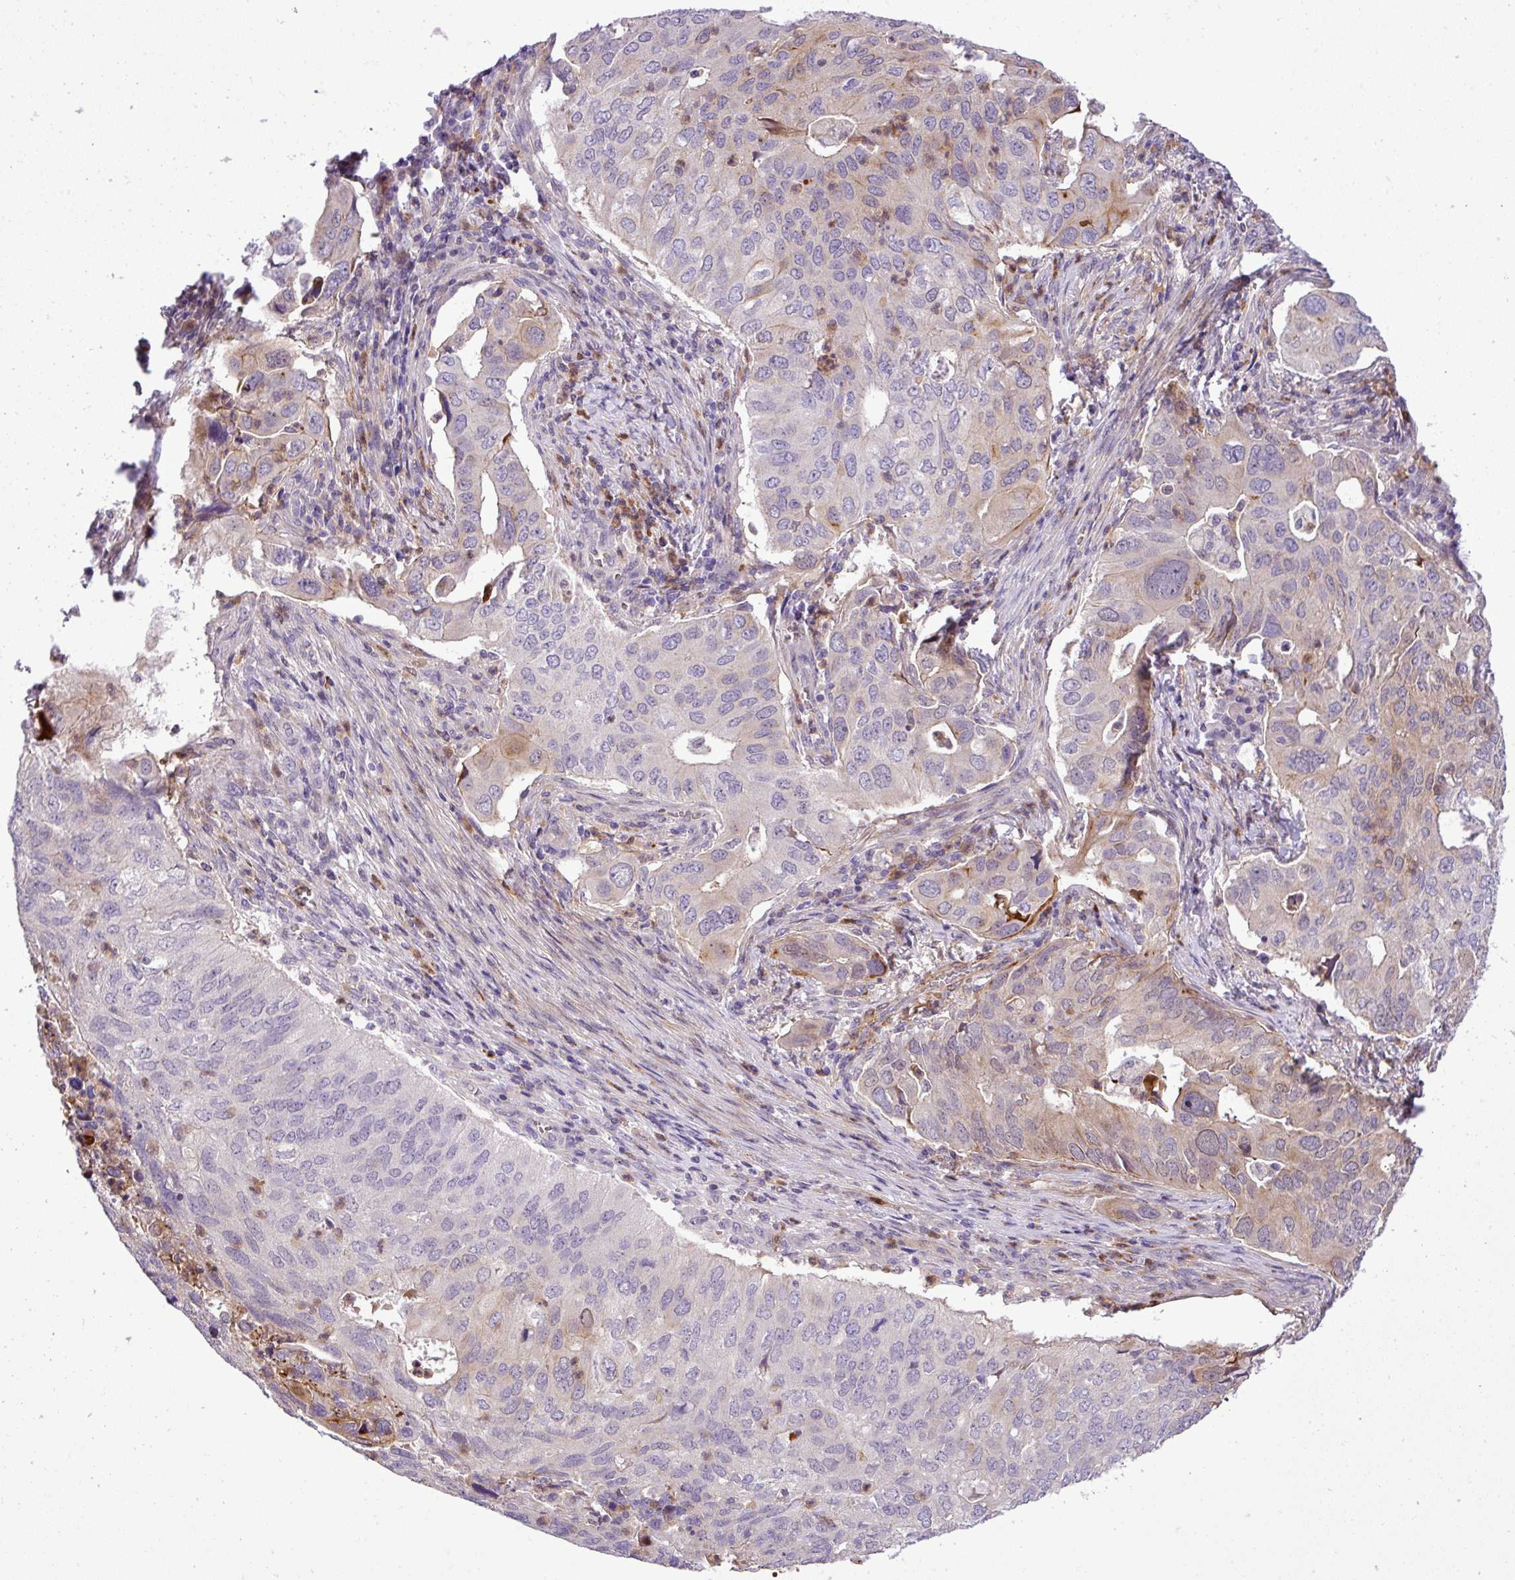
{"staining": {"intensity": "weak", "quantity": "<25%", "location": "cytoplasmic/membranous"}, "tissue": "lung cancer", "cell_type": "Tumor cells", "image_type": "cancer", "snomed": [{"axis": "morphology", "description": "Adenocarcinoma, NOS"}, {"axis": "topography", "description": "Lung"}], "caption": "The micrograph shows no significant staining in tumor cells of adenocarcinoma (lung).", "gene": "NBEAL2", "patient": {"sex": "male", "age": 48}}